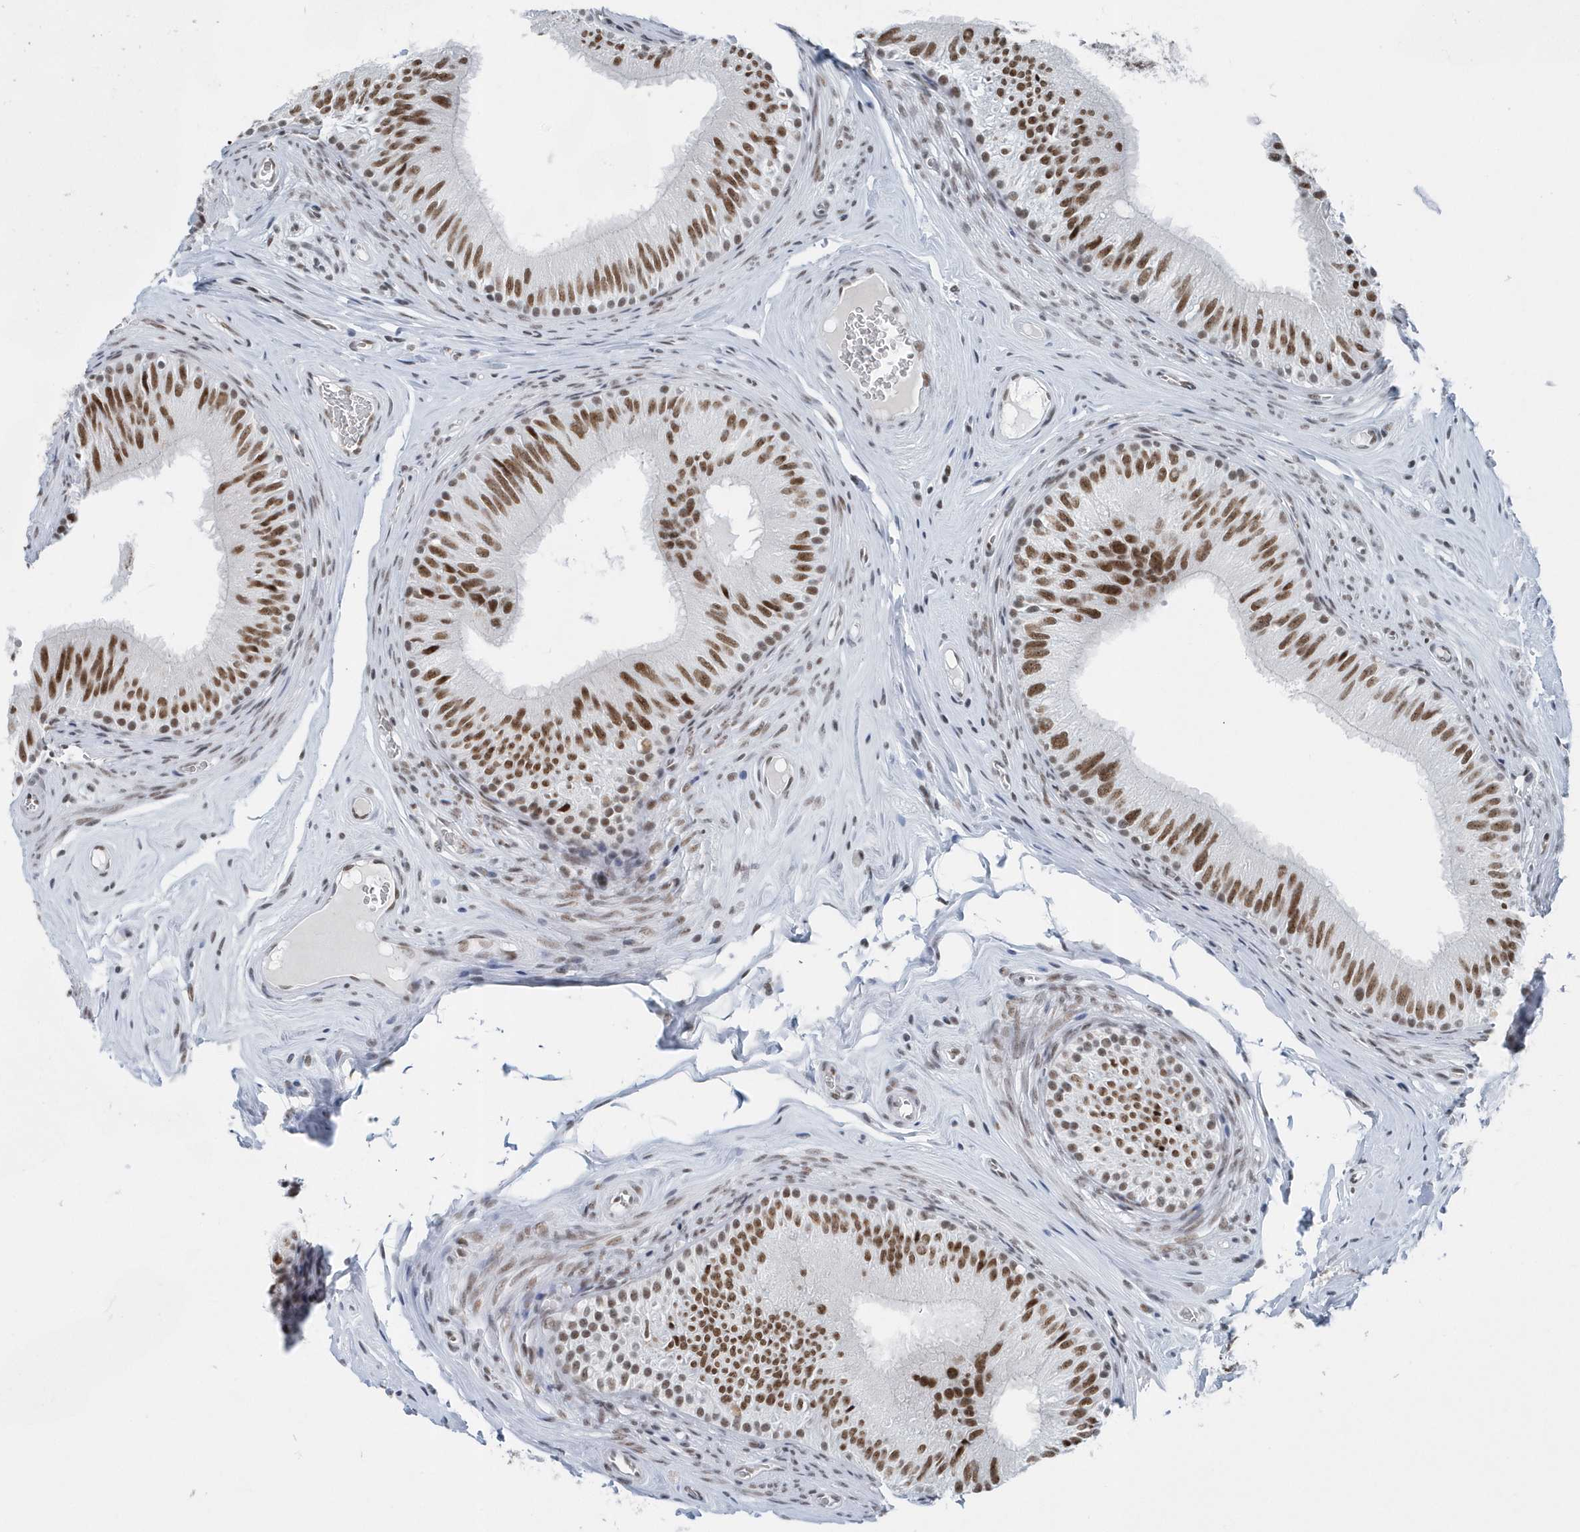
{"staining": {"intensity": "strong", "quantity": ">75%", "location": "nuclear"}, "tissue": "epididymis", "cell_type": "Glandular cells", "image_type": "normal", "snomed": [{"axis": "morphology", "description": "Normal tissue, NOS"}, {"axis": "topography", "description": "Epididymis"}], "caption": "A high amount of strong nuclear positivity is seen in approximately >75% of glandular cells in unremarkable epididymis.", "gene": "FIP1L1", "patient": {"sex": "male", "age": 46}}